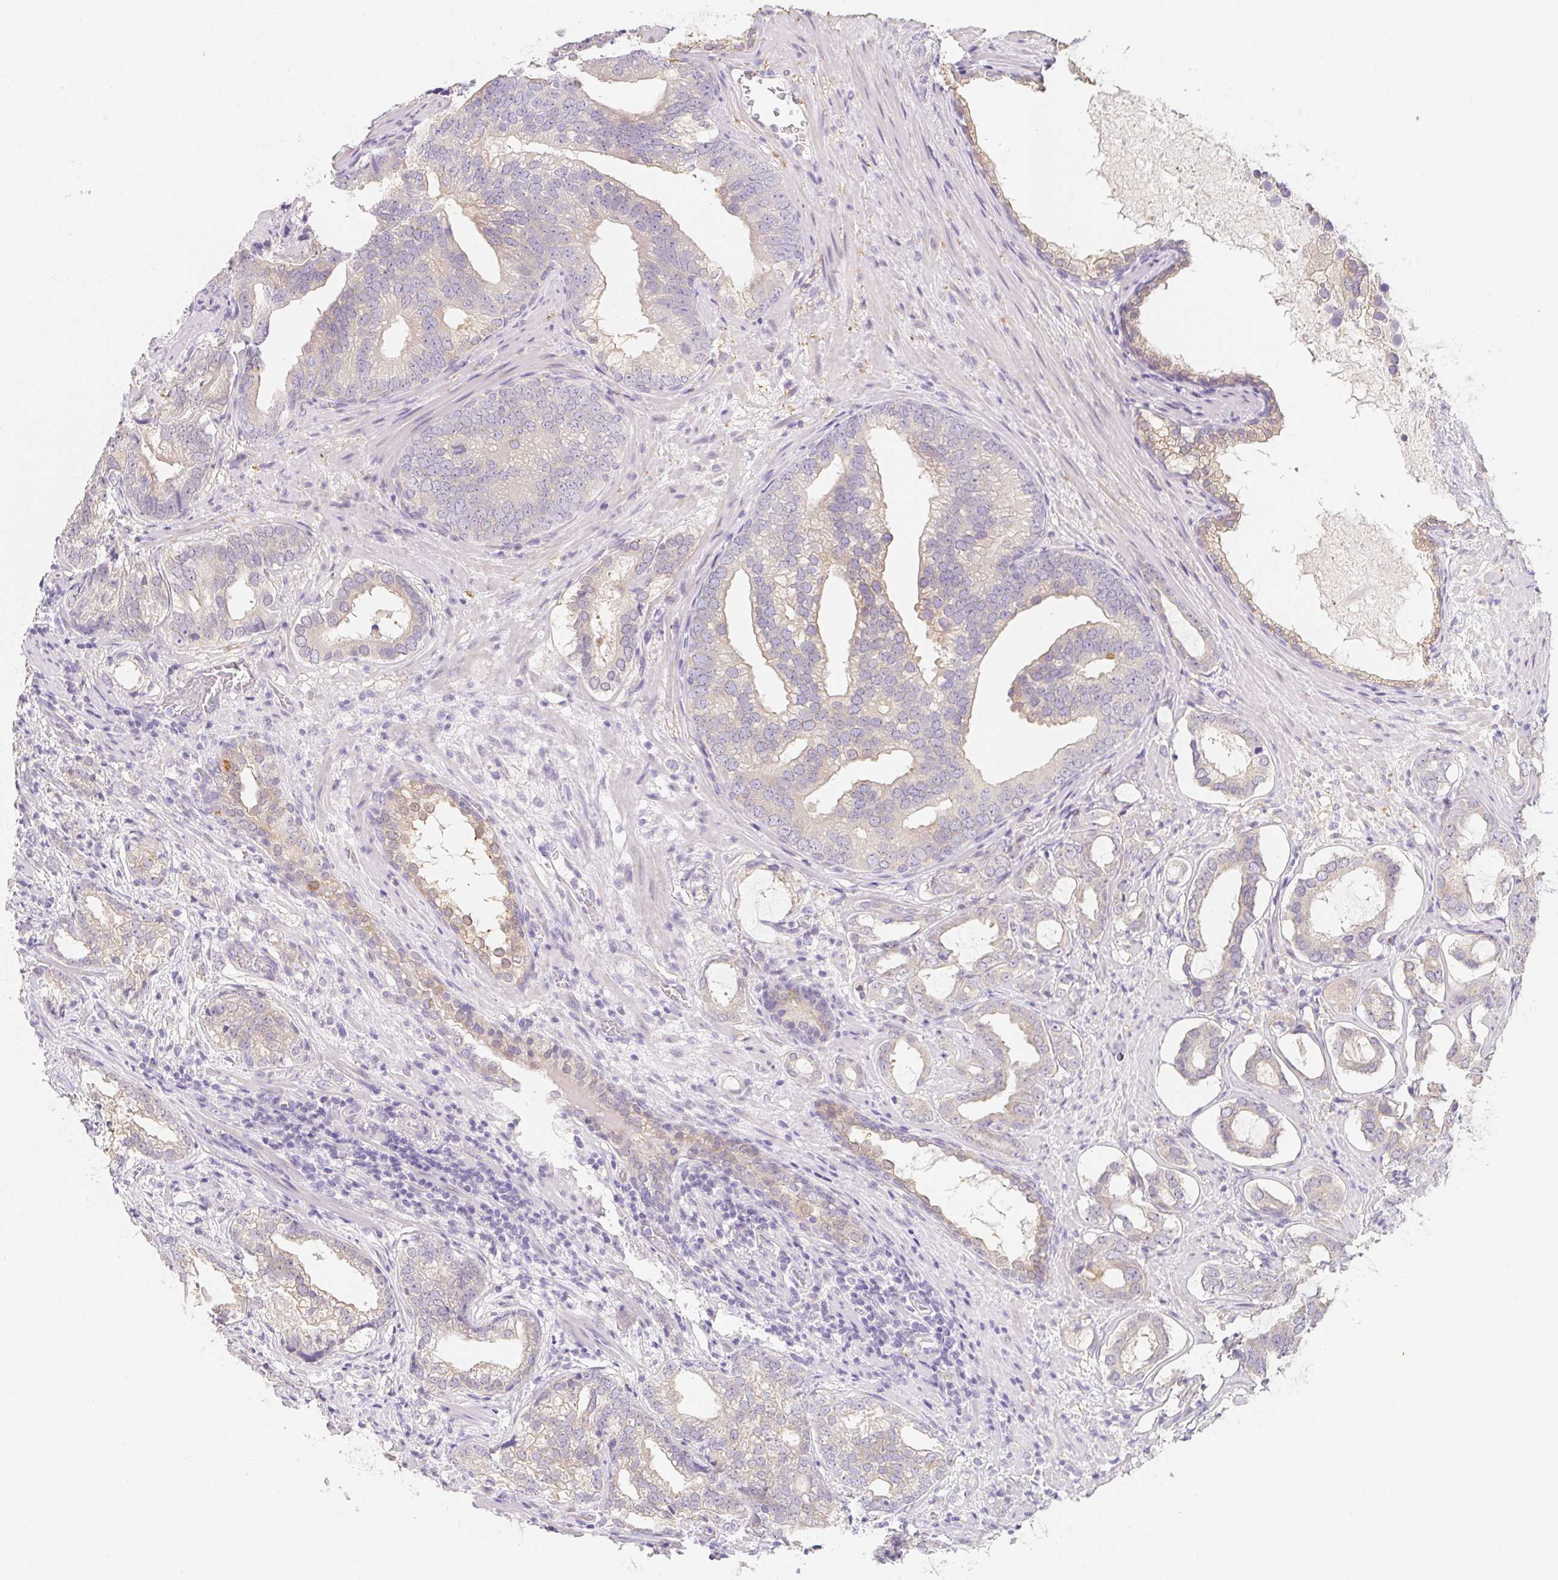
{"staining": {"intensity": "weak", "quantity": "25%-75%", "location": "cytoplasmic/membranous"}, "tissue": "prostate cancer", "cell_type": "Tumor cells", "image_type": "cancer", "snomed": [{"axis": "morphology", "description": "Adenocarcinoma, High grade"}, {"axis": "topography", "description": "Prostate"}], "caption": "This photomicrograph displays prostate high-grade adenocarcinoma stained with immunohistochemistry to label a protein in brown. The cytoplasmic/membranous of tumor cells show weak positivity for the protein. Nuclei are counter-stained blue.", "gene": "ZBBX", "patient": {"sex": "male", "age": 75}}